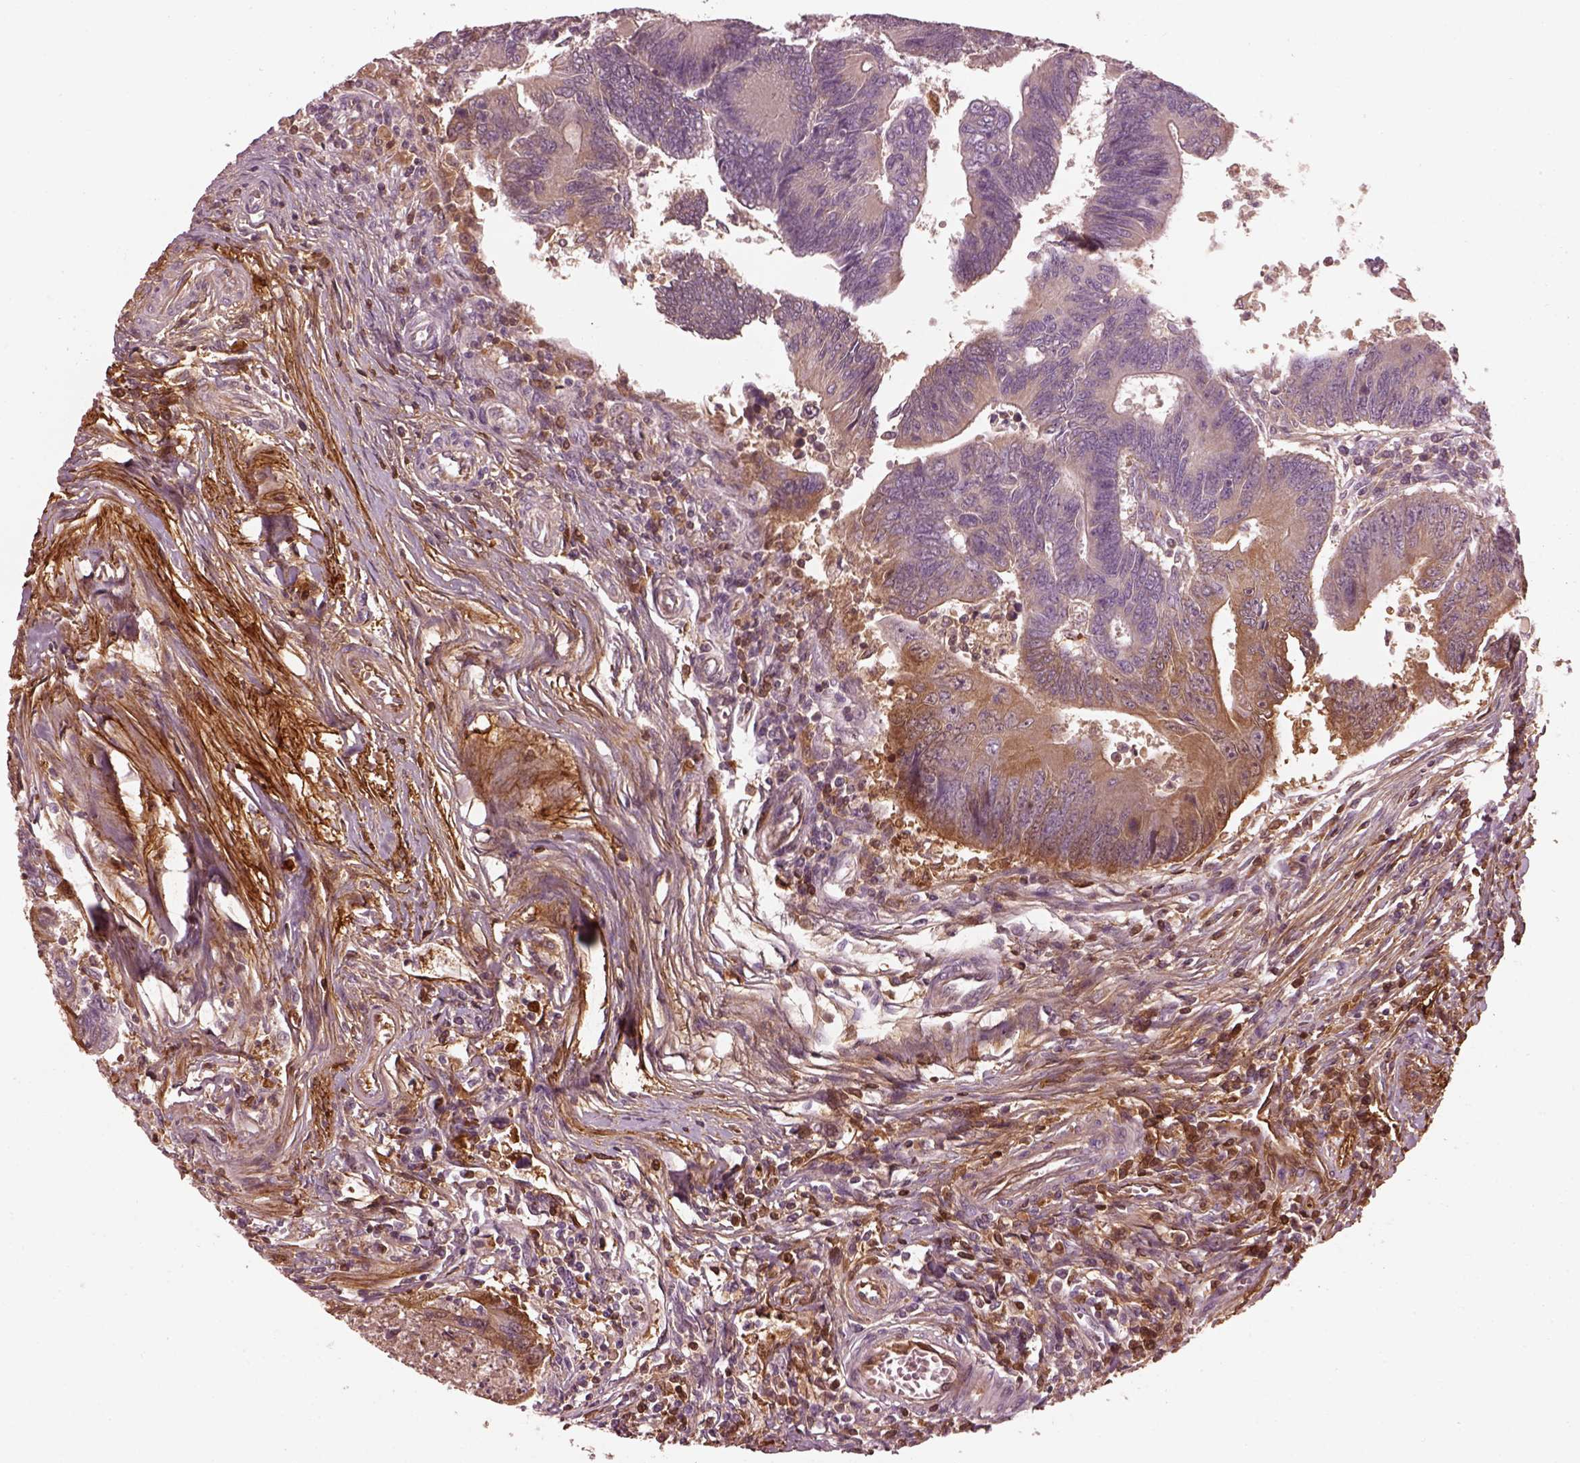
{"staining": {"intensity": "negative", "quantity": "none", "location": "none"}, "tissue": "colorectal cancer", "cell_type": "Tumor cells", "image_type": "cancer", "snomed": [{"axis": "morphology", "description": "Adenocarcinoma, NOS"}, {"axis": "topography", "description": "Colon"}], "caption": "DAB (3,3'-diaminobenzidine) immunohistochemical staining of adenocarcinoma (colorectal) demonstrates no significant staining in tumor cells. (DAB IHC with hematoxylin counter stain).", "gene": "EFEMP1", "patient": {"sex": "female", "age": 67}}